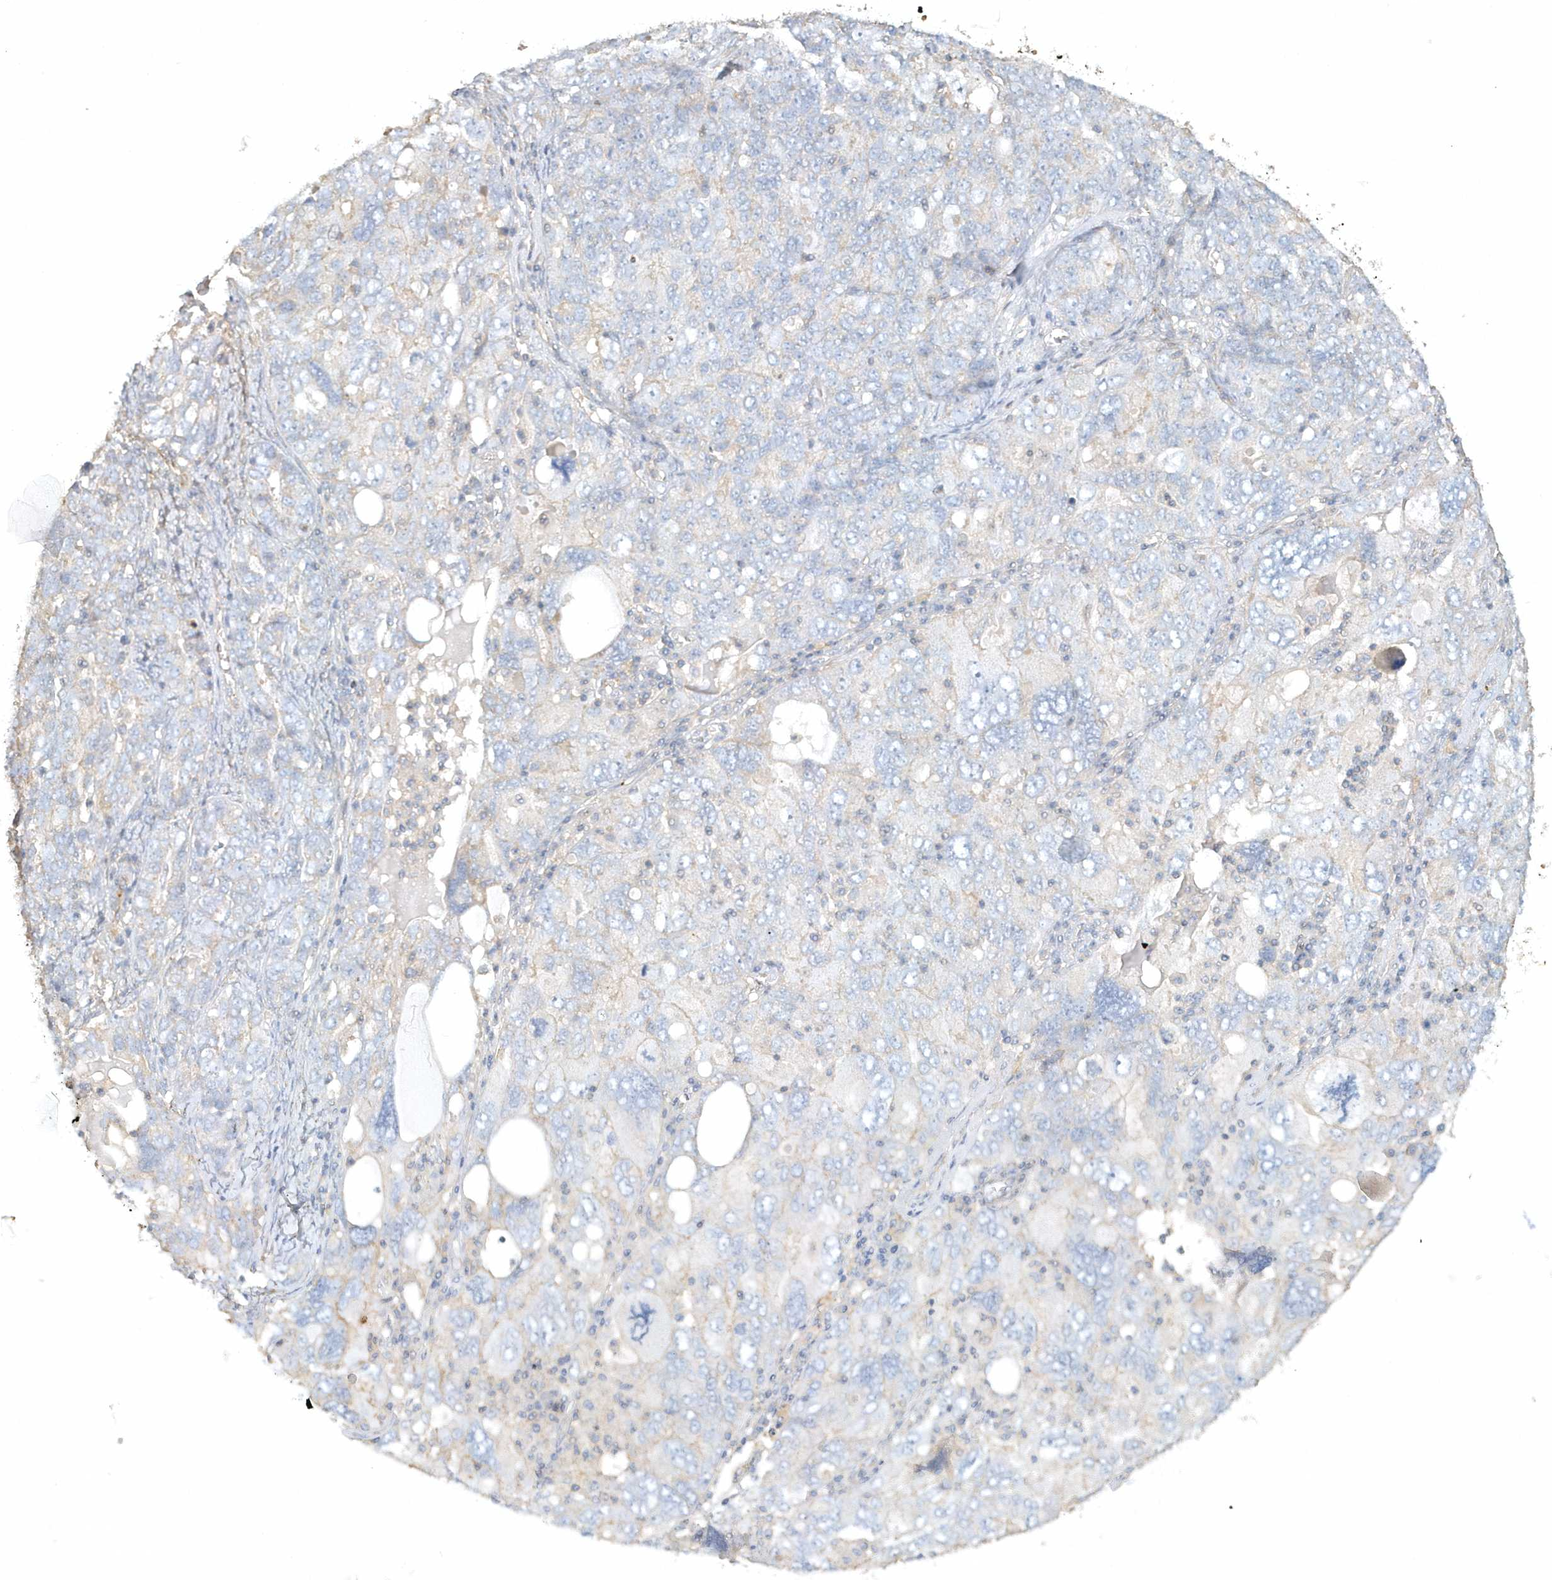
{"staining": {"intensity": "negative", "quantity": "none", "location": "none"}, "tissue": "ovarian cancer", "cell_type": "Tumor cells", "image_type": "cancer", "snomed": [{"axis": "morphology", "description": "Carcinoma, endometroid"}, {"axis": "topography", "description": "Ovary"}], "caption": "The micrograph shows no significant staining in tumor cells of ovarian endometroid carcinoma. (DAB (3,3'-diaminobenzidine) IHC with hematoxylin counter stain).", "gene": "MMRN1", "patient": {"sex": "female", "age": 62}}